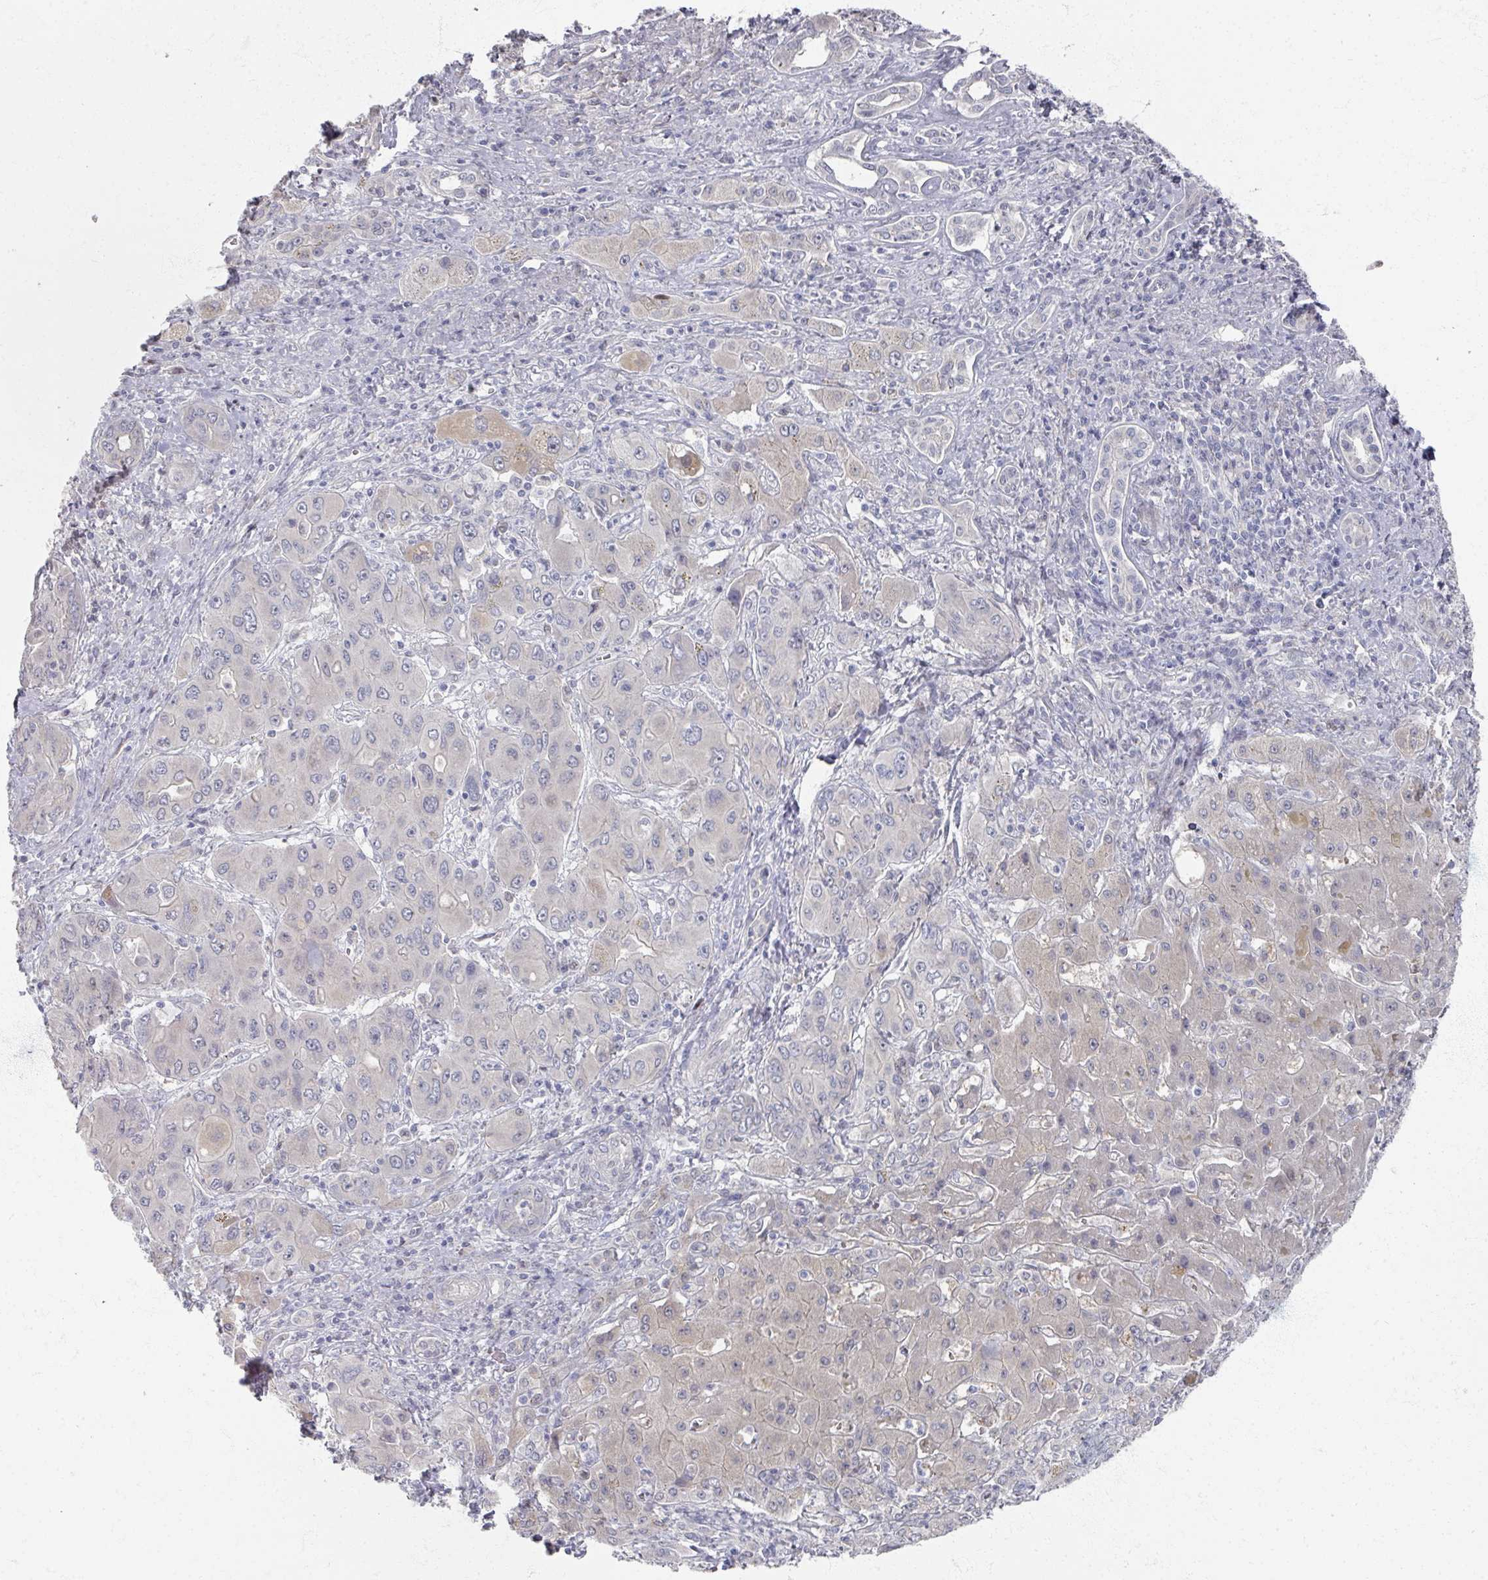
{"staining": {"intensity": "weak", "quantity": "<25%", "location": "cytoplasmic/membranous"}, "tissue": "liver cancer", "cell_type": "Tumor cells", "image_type": "cancer", "snomed": [{"axis": "morphology", "description": "Cholangiocarcinoma"}, {"axis": "topography", "description": "Liver"}], "caption": "Immunohistochemical staining of human liver cancer (cholangiocarcinoma) displays no significant expression in tumor cells.", "gene": "TTYH3", "patient": {"sex": "male", "age": 67}}